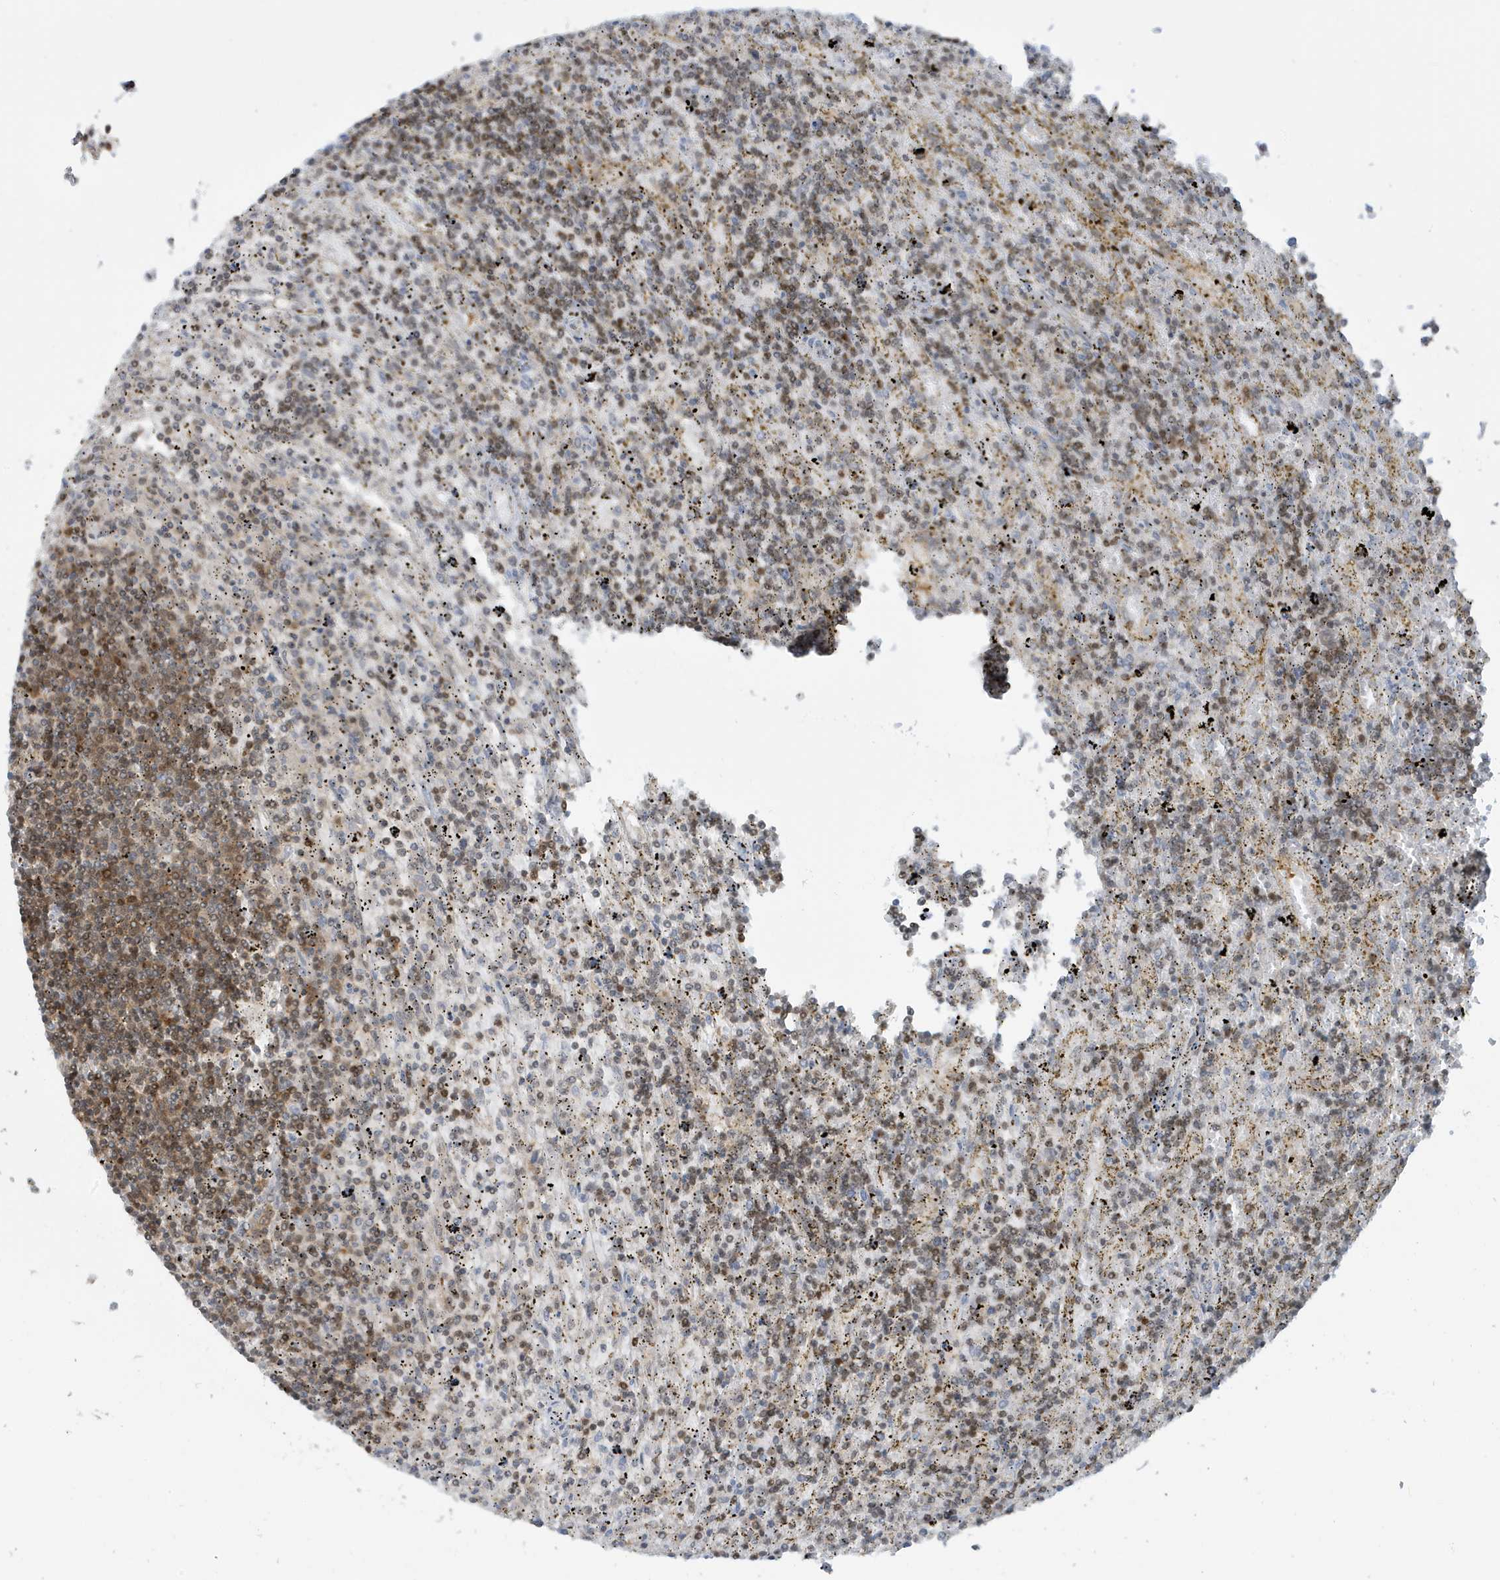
{"staining": {"intensity": "moderate", "quantity": "25%-75%", "location": "cytoplasmic/membranous"}, "tissue": "lymphoma", "cell_type": "Tumor cells", "image_type": "cancer", "snomed": [{"axis": "morphology", "description": "Malignant lymphoma, non-Hodgkin's type, Low grade"}, {"axis": "topography", "description": "Spleen"}], "caption": "Lymphoma was stained to show a protein in brown. There is medium levels of moderate cytoplasmic/membranous expression in approximately 25%-75% of tumor cells.", "gene": "OGA", "patient": {"sex": "male", "age": 76}}